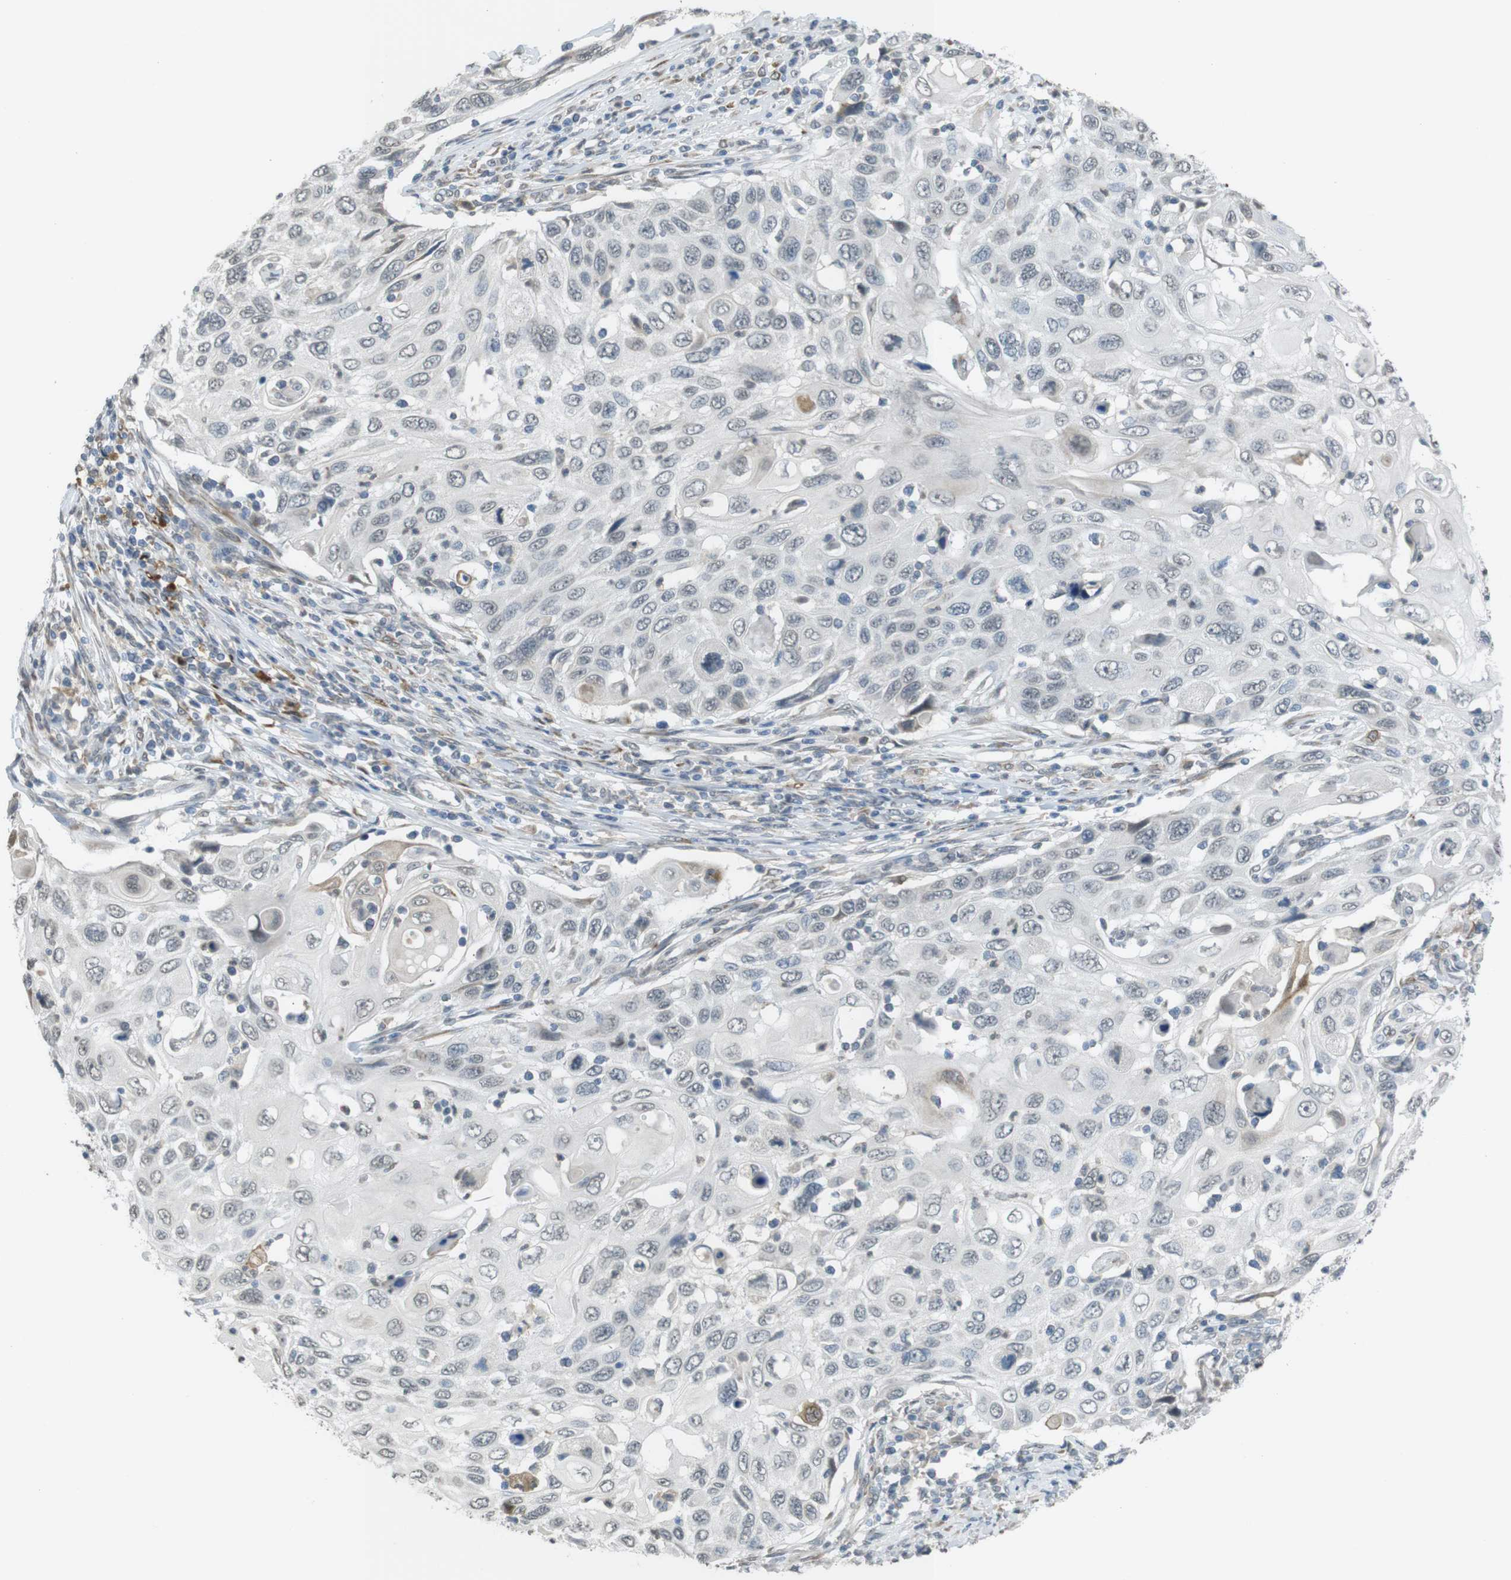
{"staining": {"intensity": "negative", "quantity": "none", "location": "none"}, "tissue": "cervical cancer", "cell_type": "Tumor cells", "image_type": "cancer", "snomed": [{"axis": "morphology", "description": "Squamous cell carcinoma, NOS"}, {"axis": "topography", "description": "Cervix"}], "caption": "Human cervical cancer (squamous cell carcinoma) stained for a protein using immunohistochemistry (IHC) demonstrates no staining in tumor cells.", "gene": "FZD10", "patient": {"sex": "female", "age": 70}}